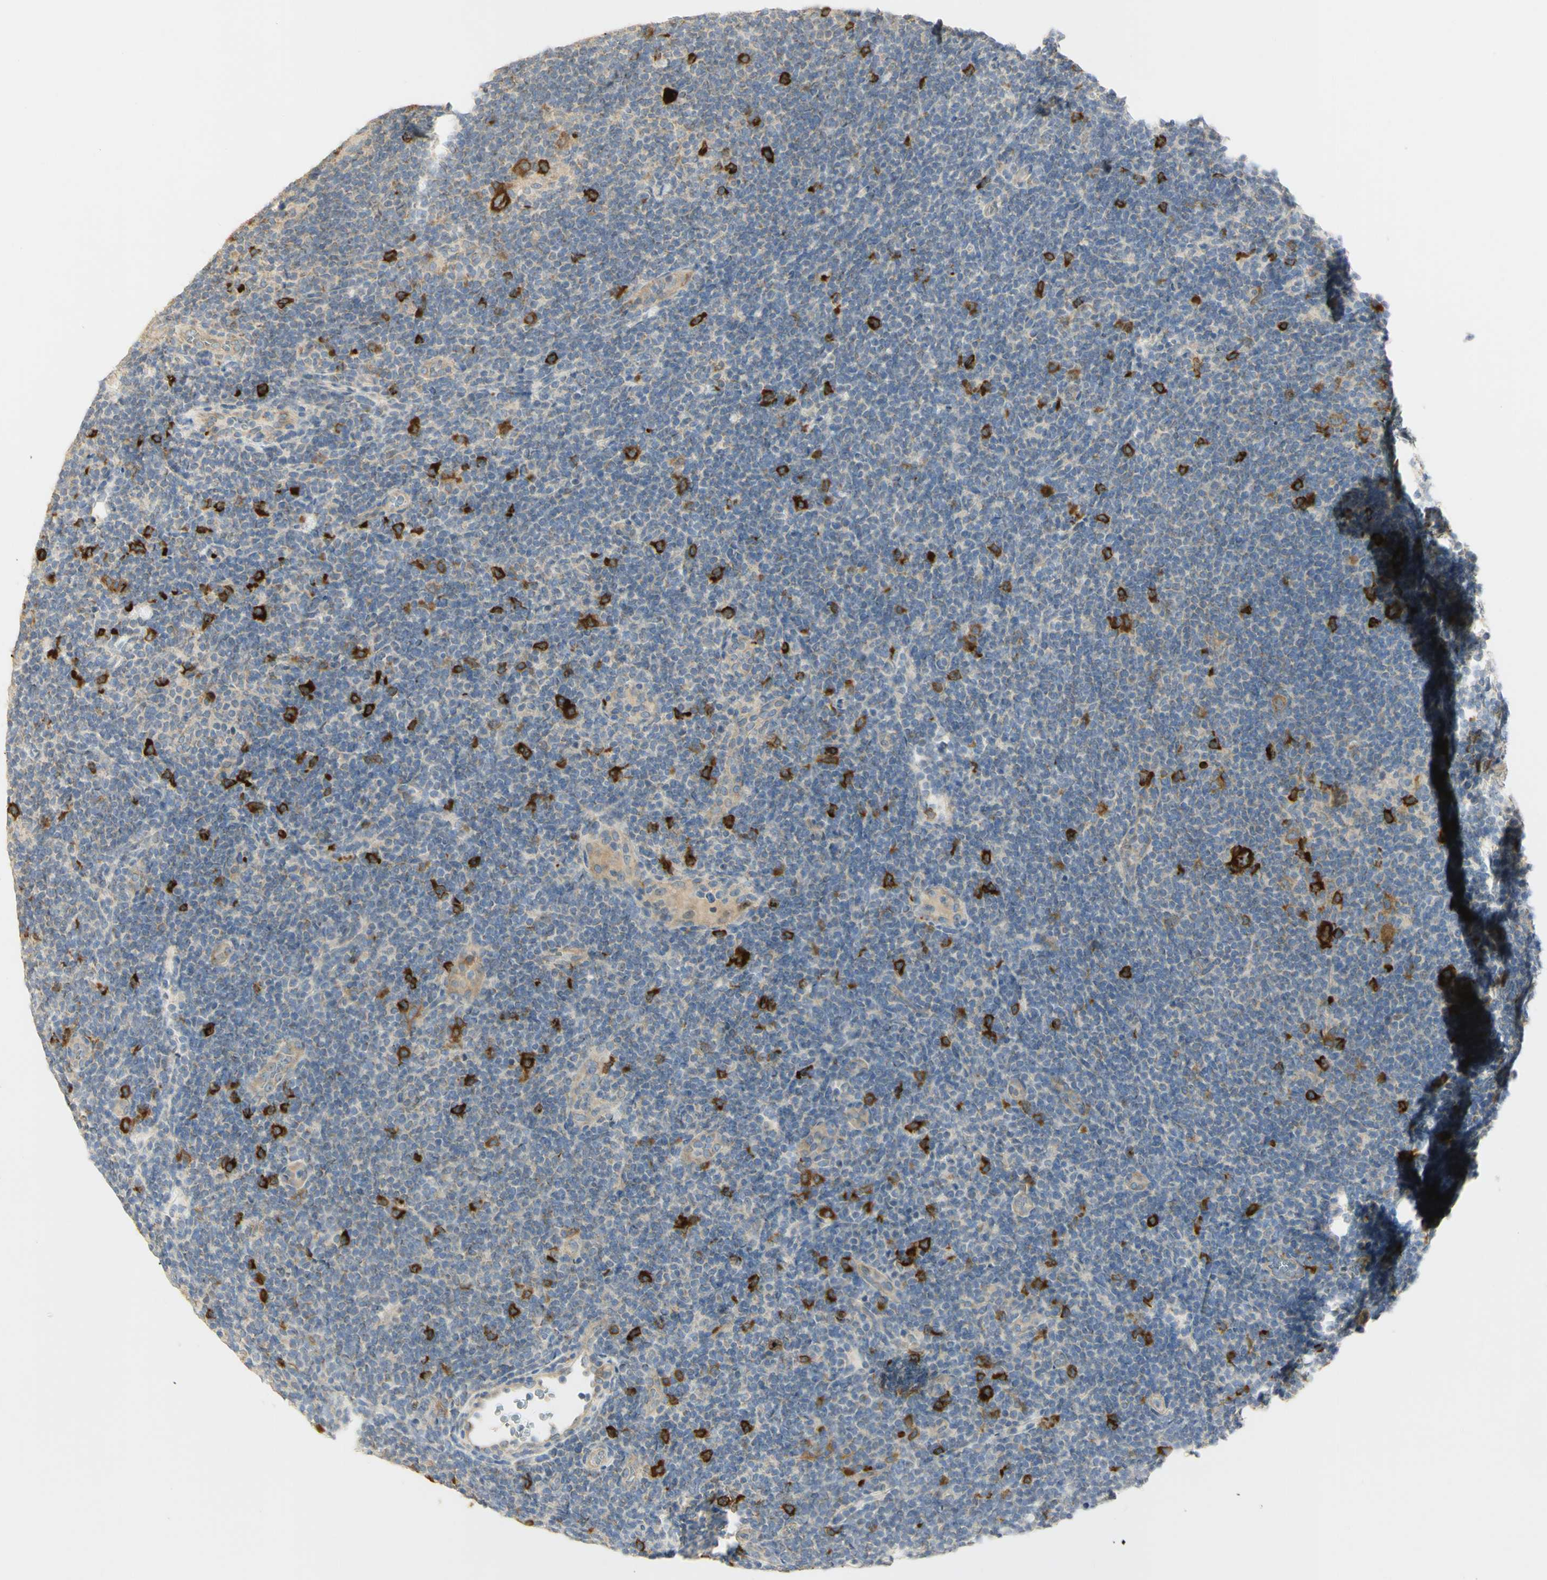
{"staining": {"intensity": "weak", "quantity": "25%-75%", "location": "cytoplasmic/membranous"}, "tissue": "lymphoma", "cell_type": "Tumor cells", "image_type": "cancer", "snomed": [{"axis": "morphology", "description": "Hodgkin's disease, NOS"}, {"axis": "topography", "description": "Lymph node"}], "caption": "Protein expression by IHC shows weak cytoplasmic/membranous positivity in about 25%-75% of tumor cells in Hodgkin's disease.", "gene": "KIF11", "patient": {"sex": "female", "age": 57}}